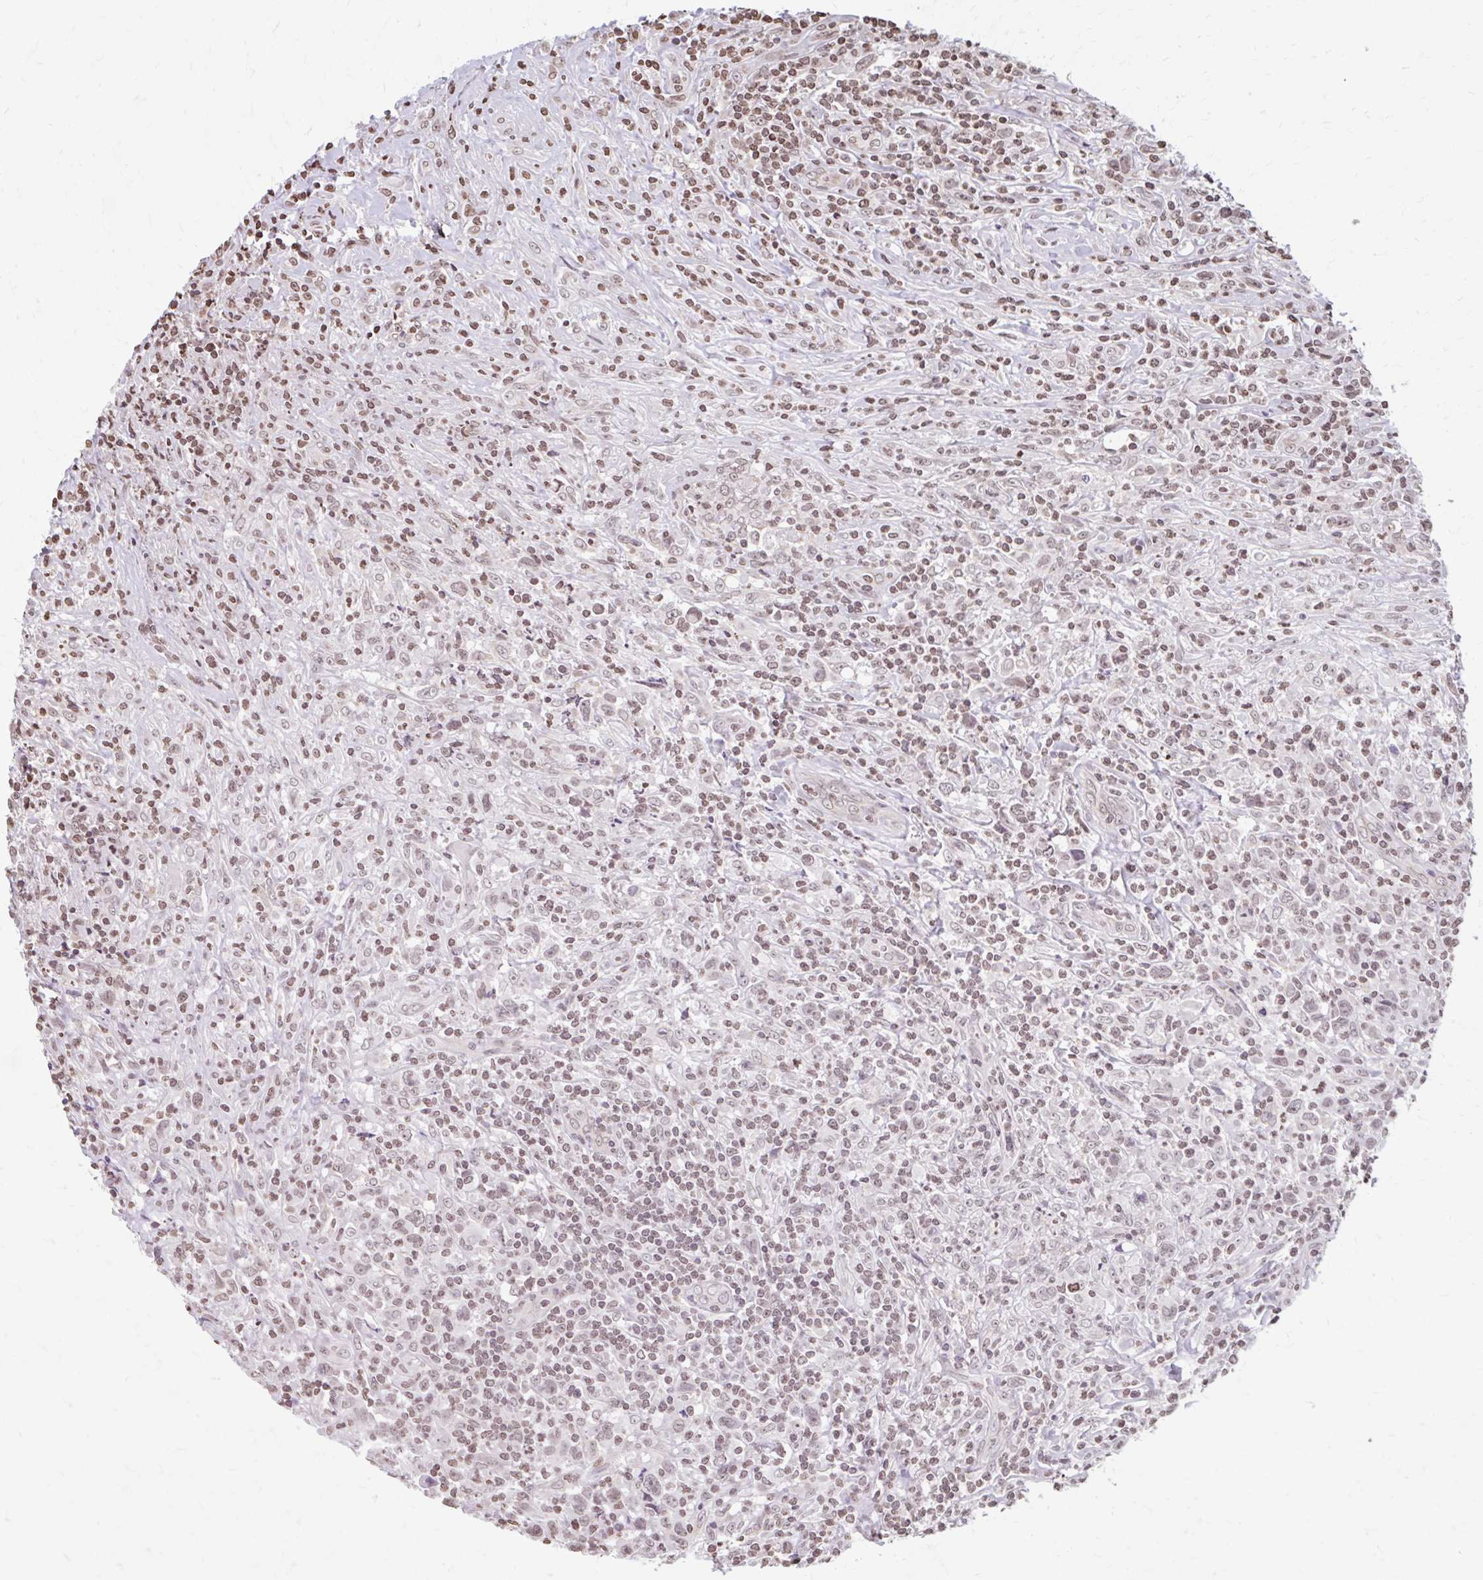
{"staining": {"intensity": "weak", "quantity": "25%-75%", "location": "nuclear"}, "tissue": "lymphoma", "cell_type": "Tumor cells", "image_type": "cancer", "snomed": [{"axis": "morphology", "description": "Hodgkin's disease, NOS"}, {"axis": "topography", "description": "Lymph node"}], "caption": "Protein analysis of lymphoma tissue displays weak nuclear staining in about 25%-75% of tumor cells. The staining was performed using DAB (3,3'-diaminobenzidine) to visualize the protein expression in brown, while the nuclei were stained in blue with hematoxylin (Magnification: 20x).", "gene": "ORC3", "patient": {"sex": "female", "age": 18}}